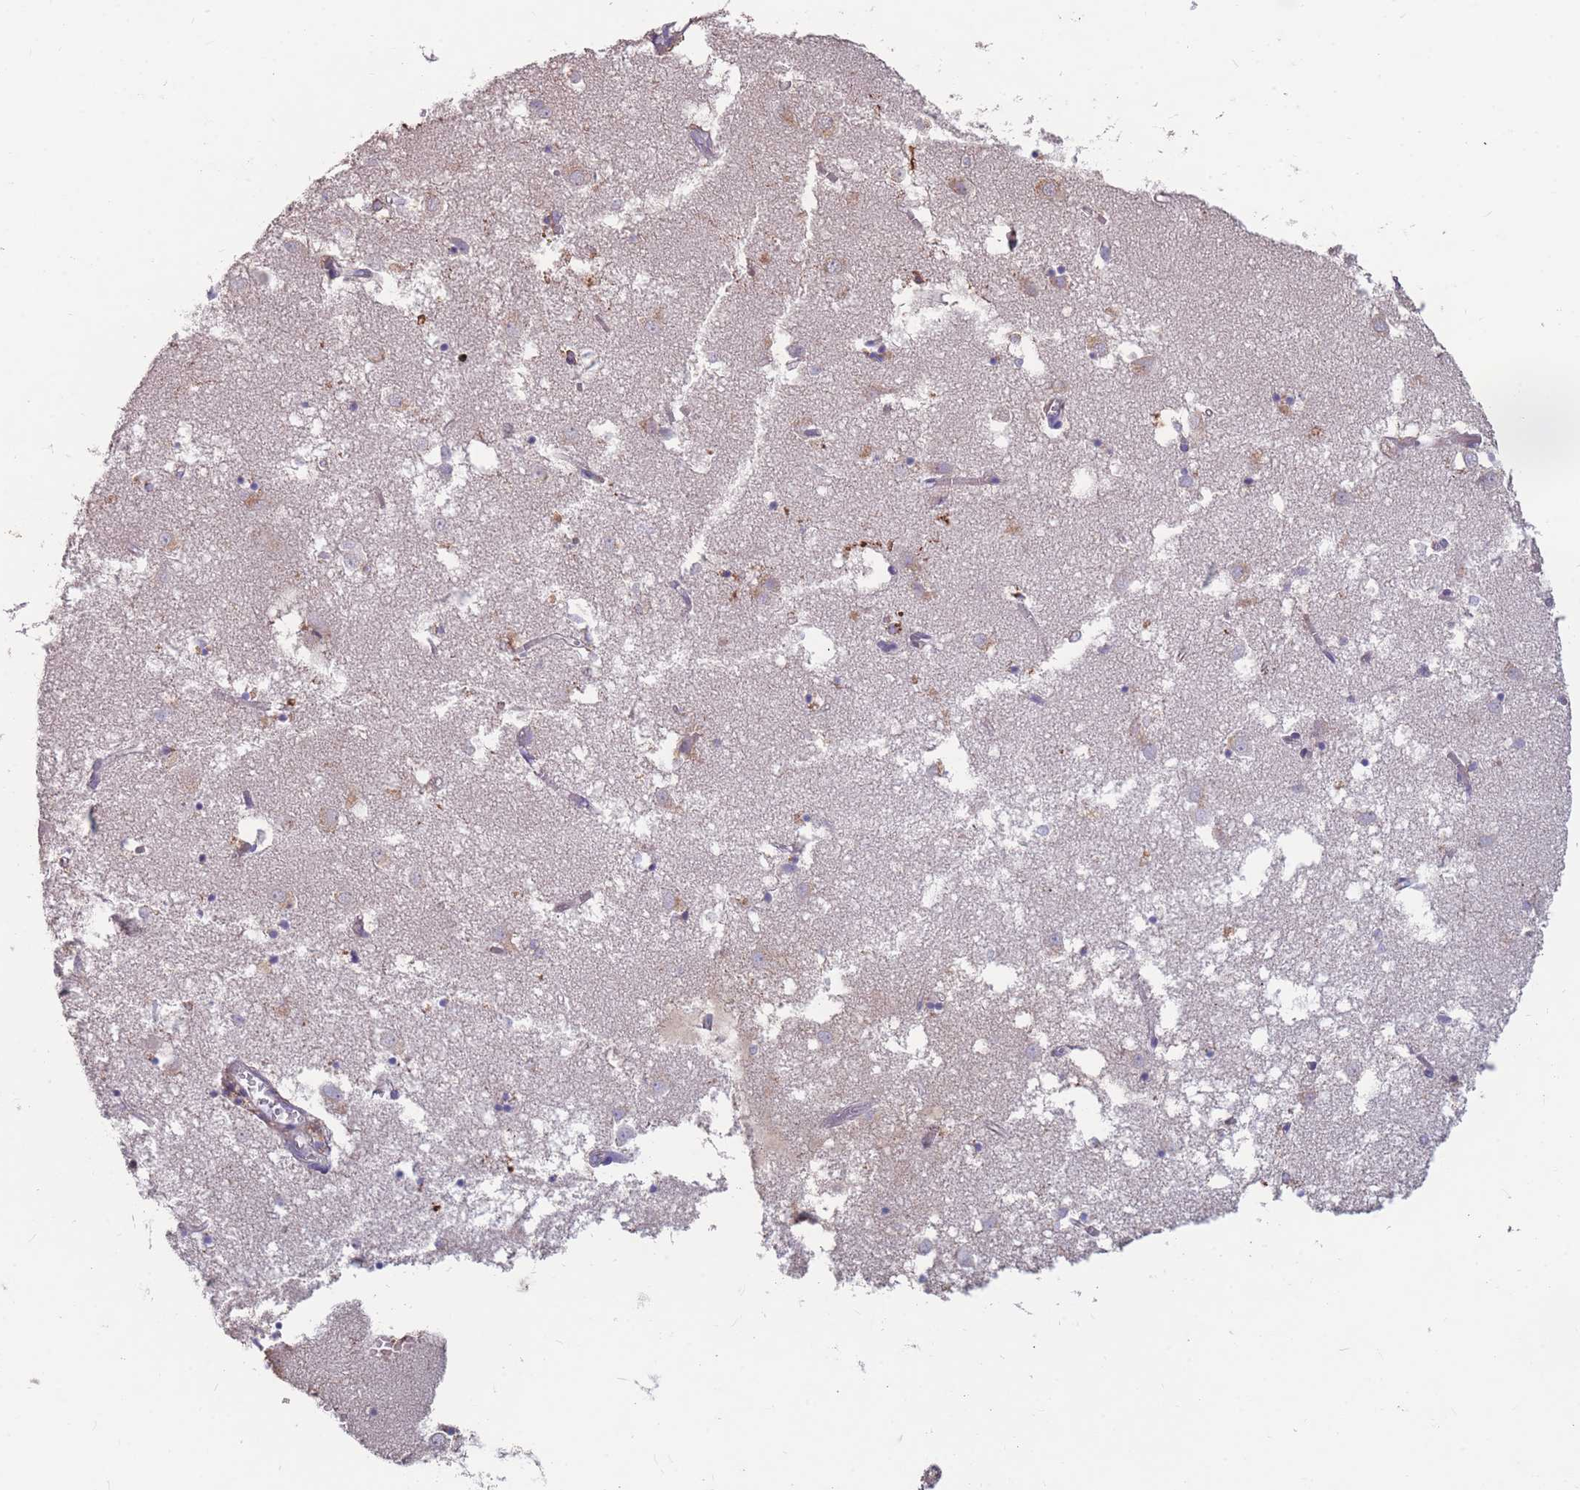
{"staining": {"intensity": "negative", "quantity": "none", "location": "none"}, "tissue": "caudate", "cell_type": "Glial cells", "image_type": "normal", "snomed": [{"axis": "morphology", "description": "Normal tissue, NOS"}, {"axis": "topography", "description": "Lateral ventricle wall"}], "caption": "An immunohistochemistry (IHC) photomicrograph of normal caudate is shown. There is no staining in glial cells of caudate. (DAB (3,3'-diaminobenzidine) IHC, high magnification).", "gene": "CD33", "patient": {"sex": "male", "age": 70}}